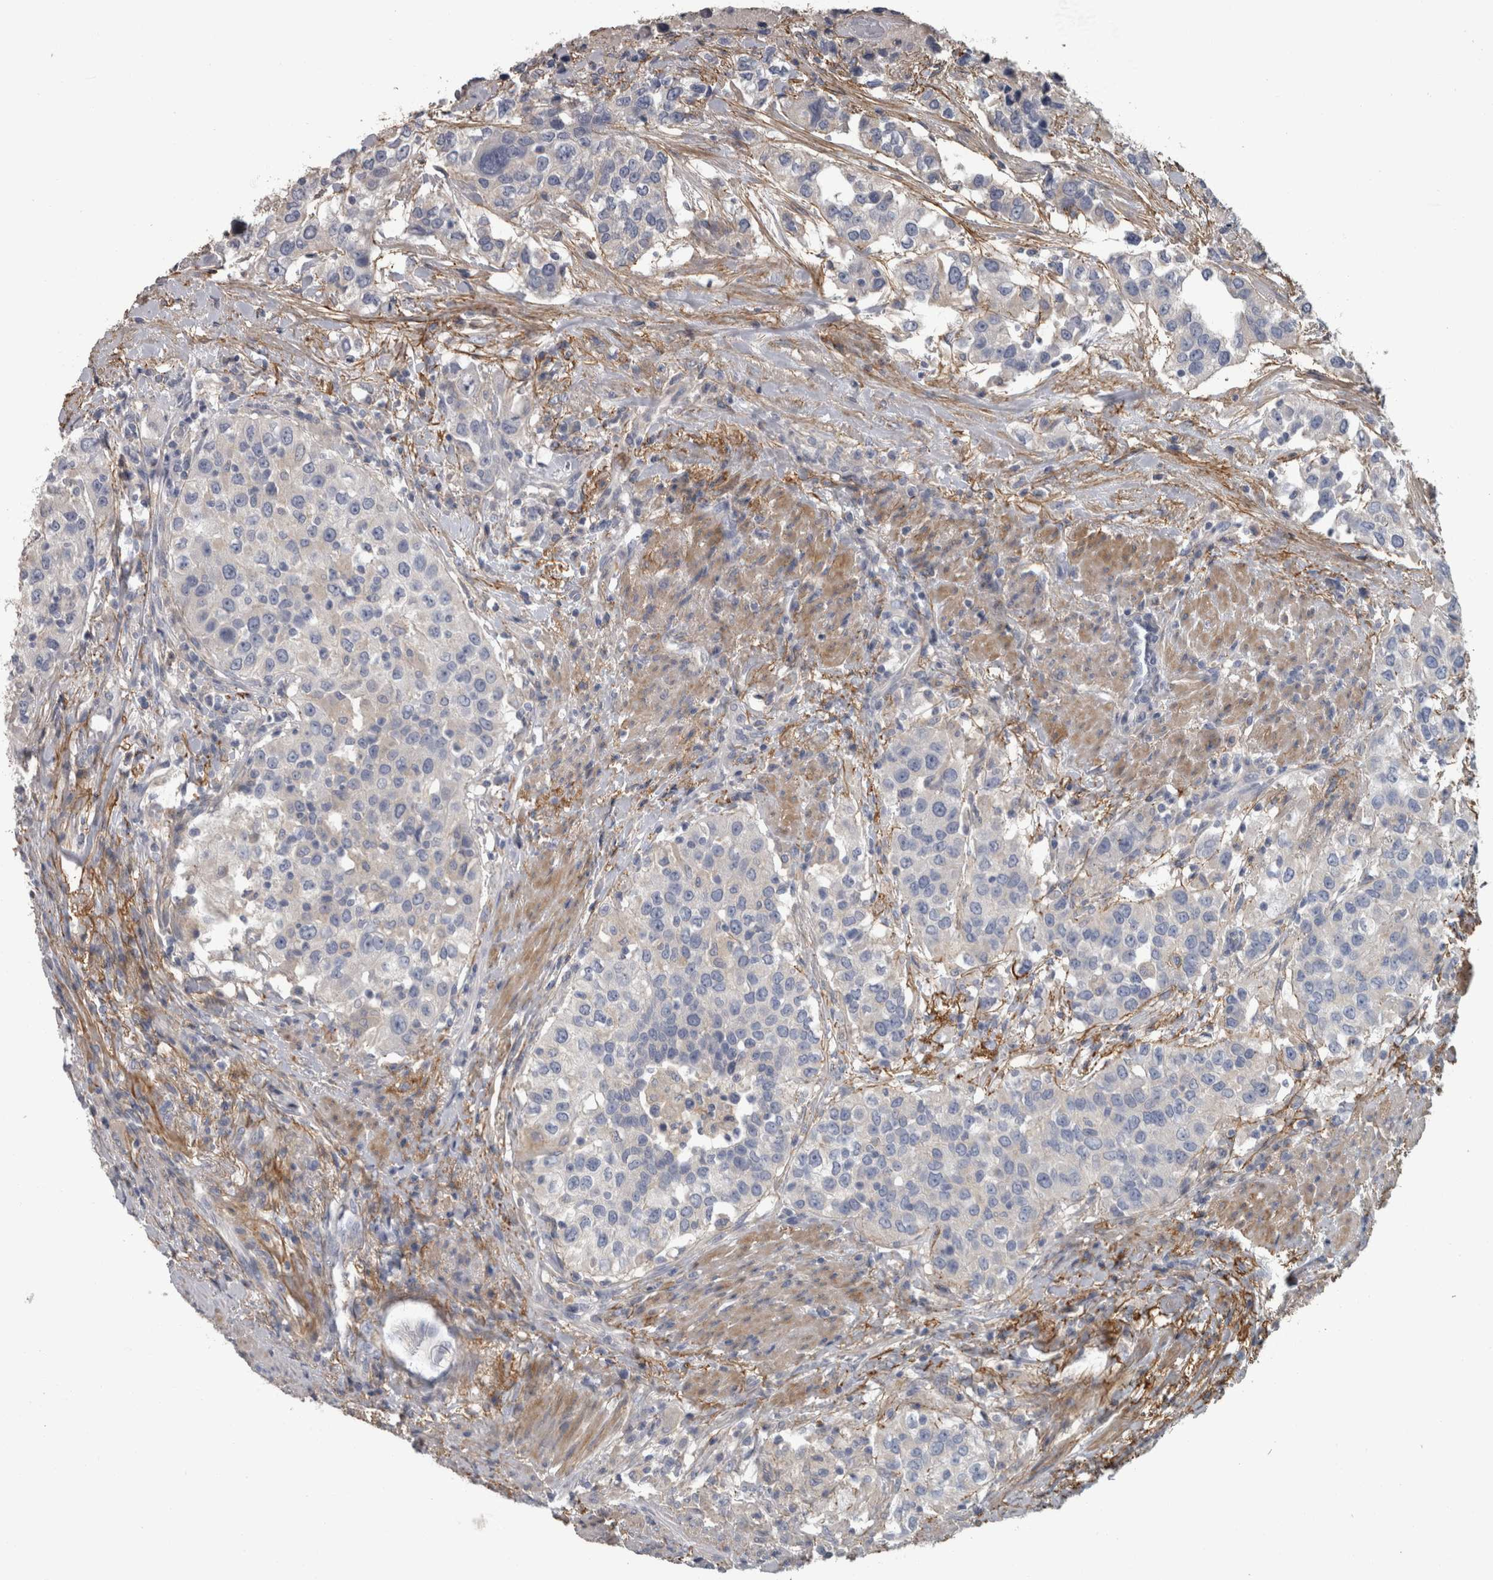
{"staining": {"intensity": "negative", "quantity": "none", "location": "none"}, "tissue": "urothelial cancer", "cell_type": "Tumor cells", "image_type": "cancer", "snomed": [{"axis": "morphology", "description": "Urothelial carcinoma, High grade"}, {"axis": "topography", "description": "Urinary bladder"}], "caption": "An immunohistochemistry image of urothelial cancer is shown. There is no staining in tumor cells of urothelial cancer.", "gene": "EFEMP2", "patient": {"sex": "female", "age": 80}}